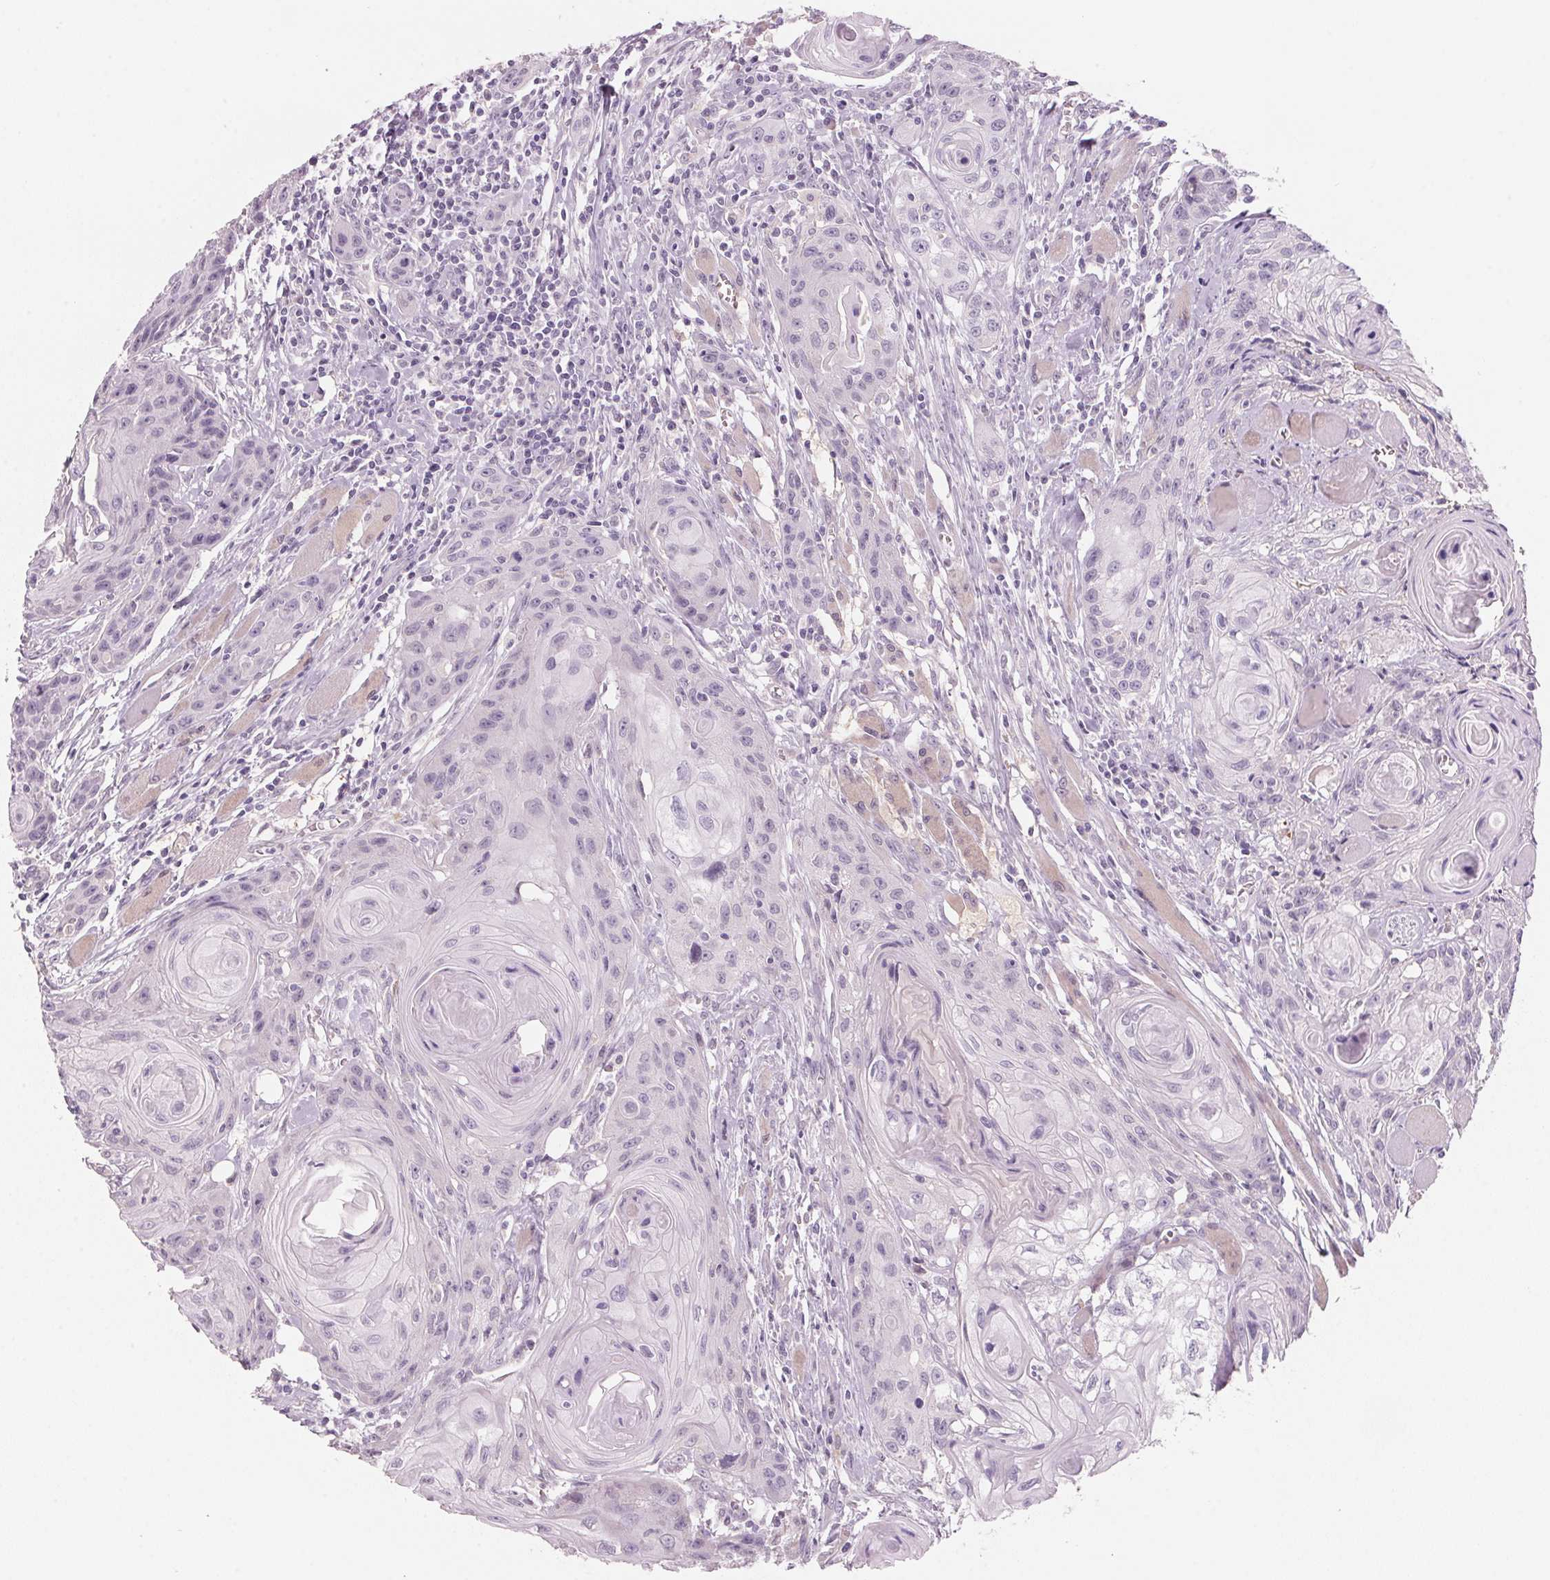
{"staining": {"intensity": "negative", "quantity": "none", "location": "none"}, "tissue": "head and neck cancer", "cell_type": "Tumor cells", "image_type": "cancer", "snomed": [{"axis": "morphology", "description": "Squamous cell carcinoma, NOS"}, {"axis": "topography", "description": "Oral tissue"}, {"axis": "topography", "description": "Head-Neck"}], "caption": "High power microscopy micrograph of an IHC photomicrograph of head and neck cancer, revealing no significant staining in tumor cells.", "gene": "ADAM20", "patient": {"sex": "male", "age": 58}}